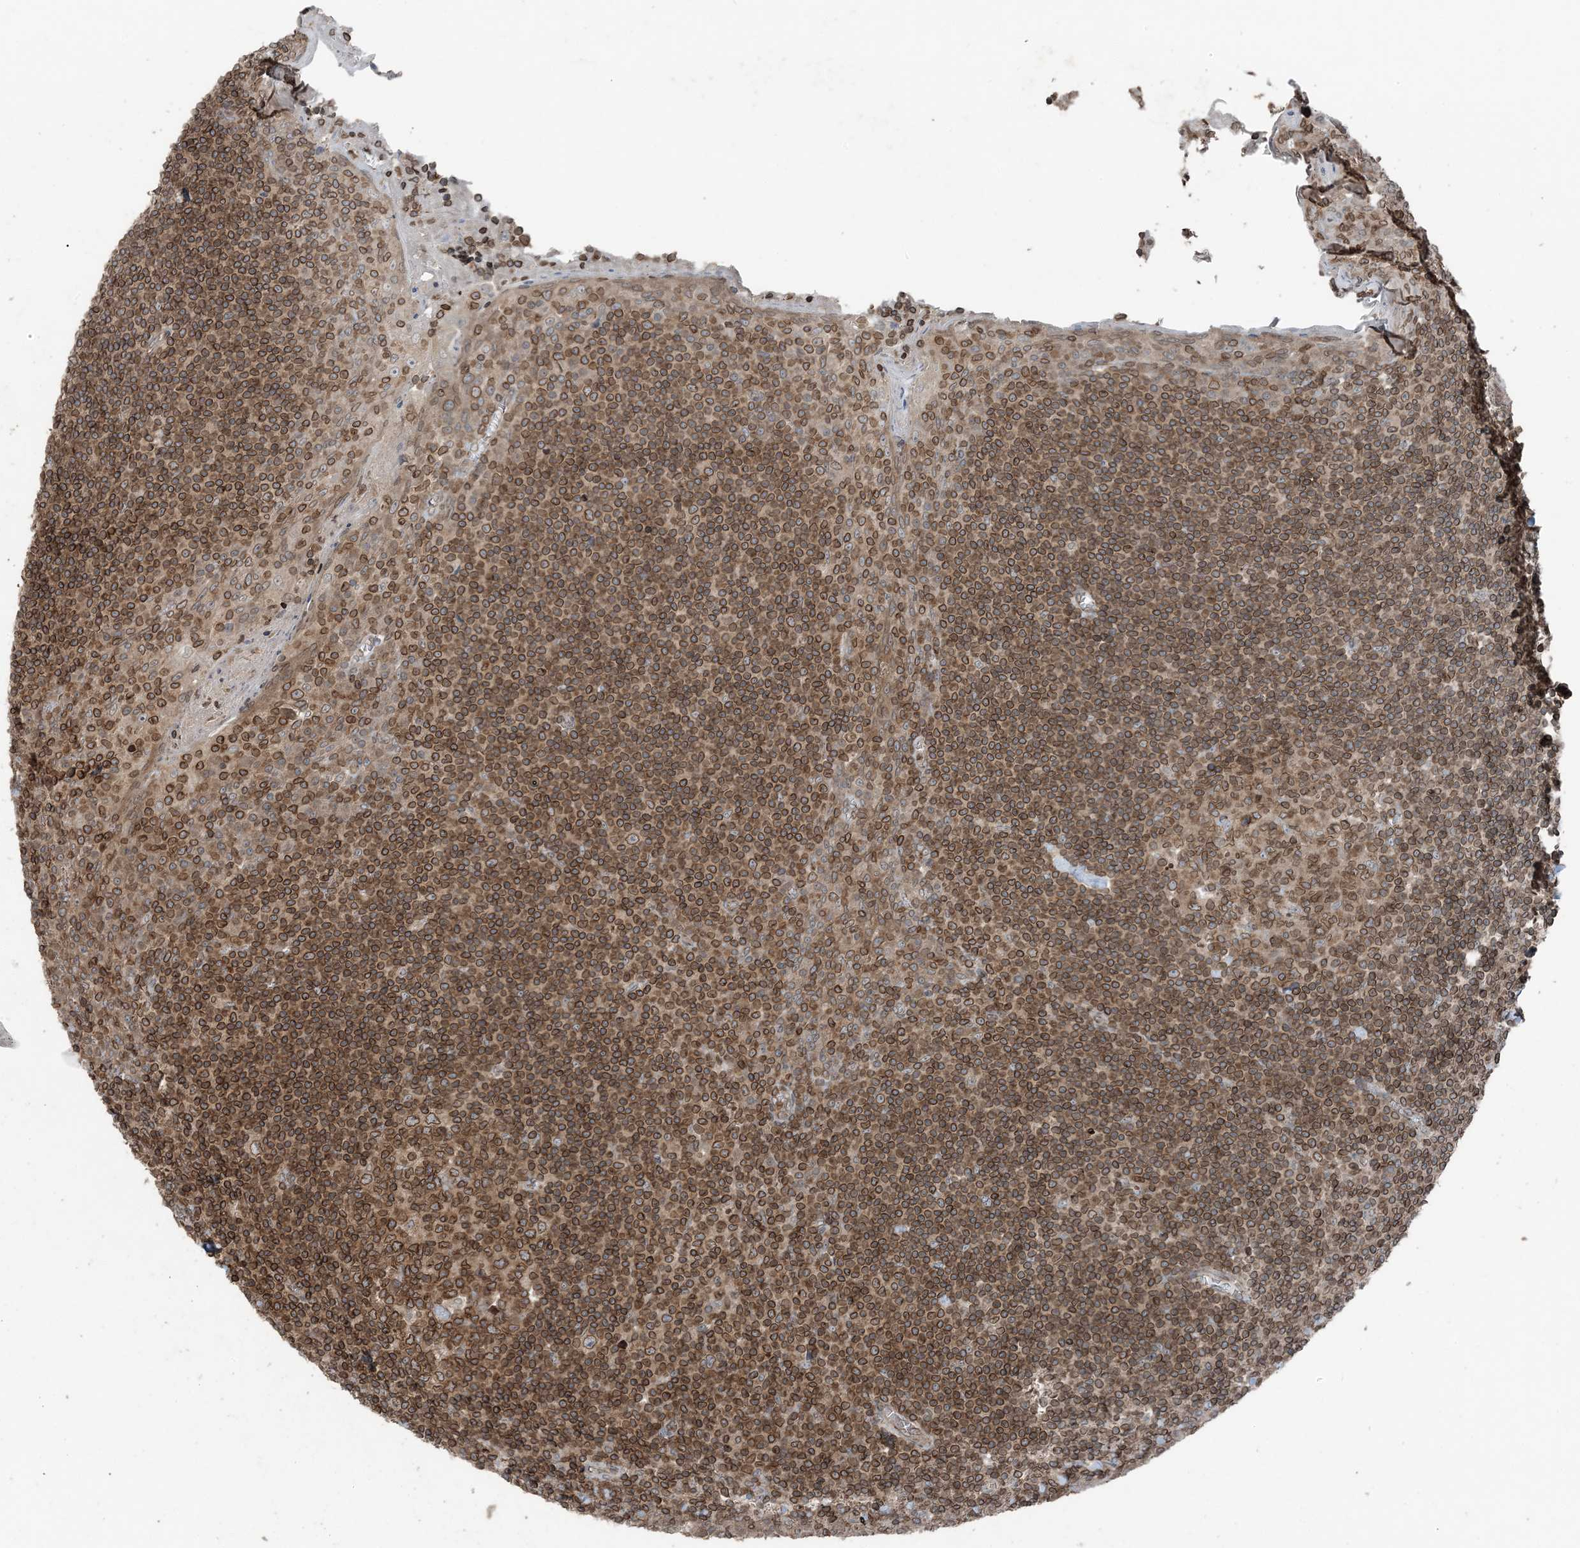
{"staining": {"intensity": "moderate", "quantity": ">75%", "location": "cytoplasmic/membranous,nuclear"}, "tissue": "tonsil", "cell_type": "Germinal center cells", "image_type": "normal", "snomed": [{"axis": "morphology", "description": "Normal tissue, NOS"}, {"axis": "topography", "description": "Tonsil"}], "caption": "The immunohistochemical stain highlights moderate cytoplasmic/membranous,nuclear staining in germinal center cells of unremarkable tonsil.", "gene": "ZFAND2B", "patient": {"sex": "male", "age": 27}}